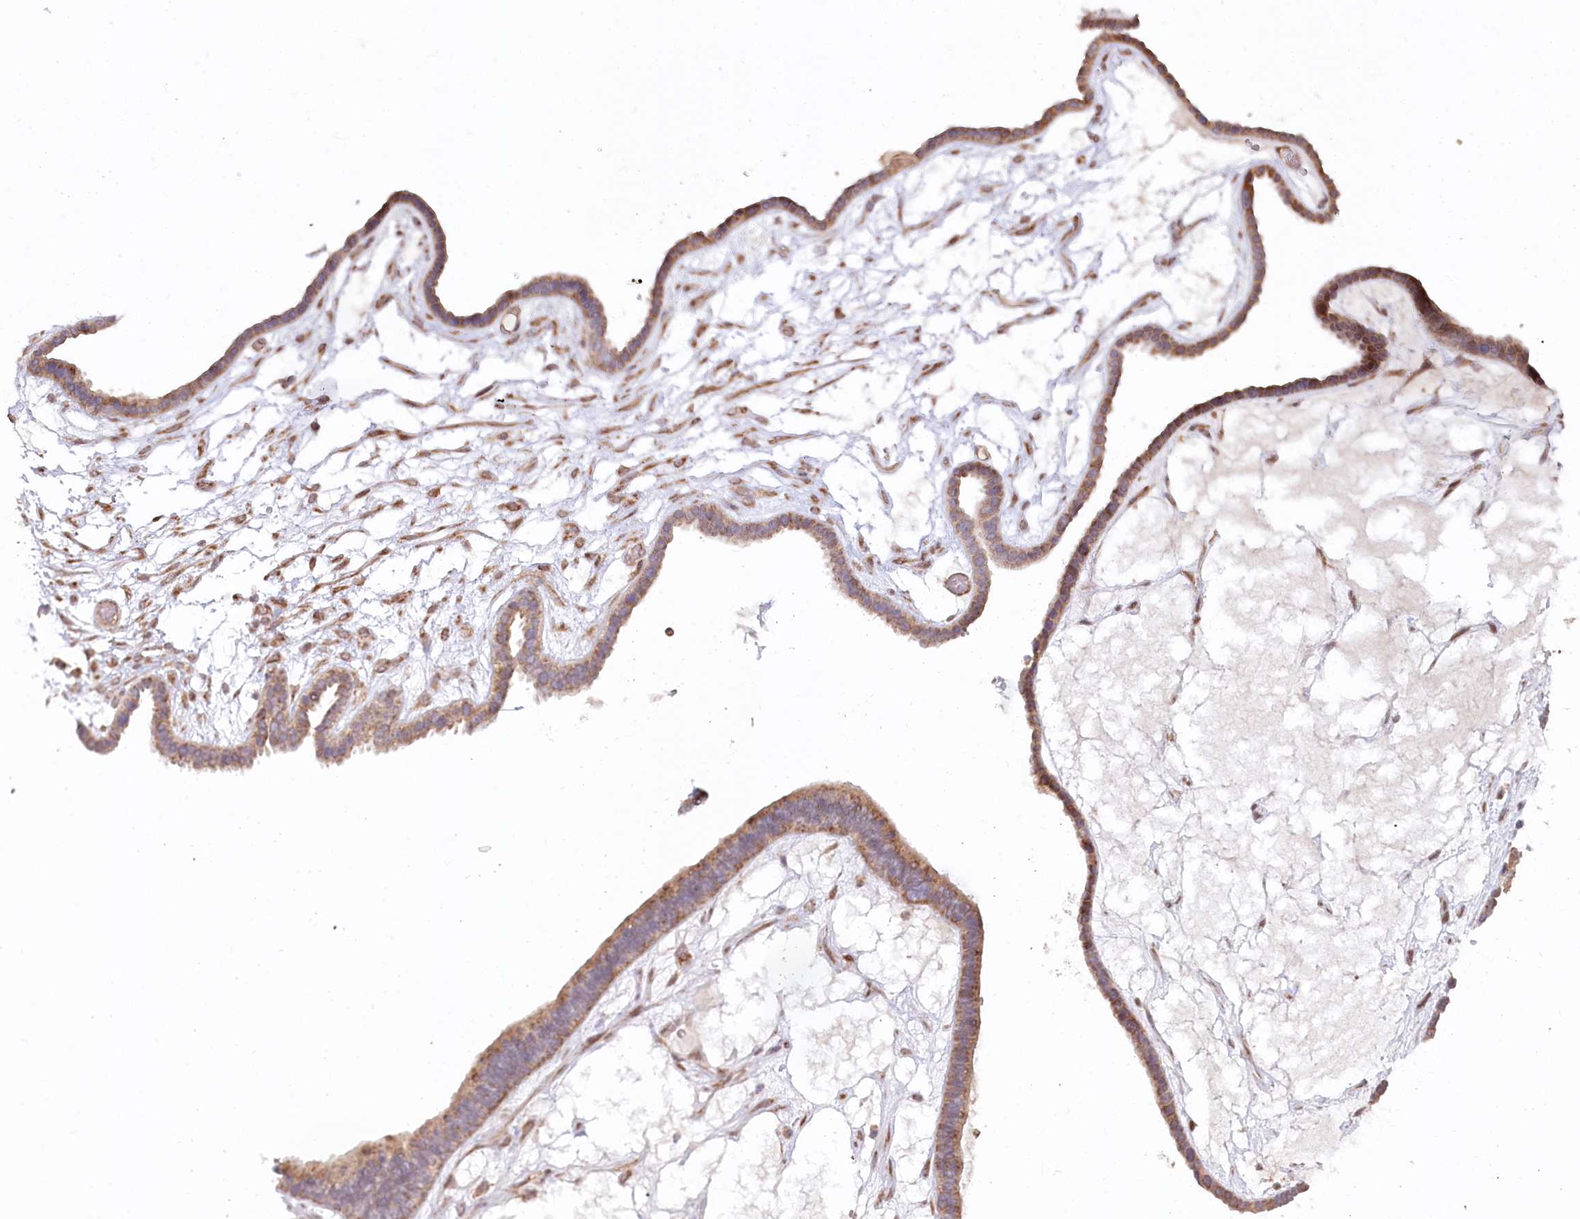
{"staining": {"intensity": "moderate", "quantity": ">75%", "location": "cytoplasmic/membranous"}, "tissue": "ovarian cancer", "cell_type": "Tumor cells", "image_type": "cancer", "snomed": [{"axis": "morphology", "description": "Cystadenocarcinoma, serous, NOS"}, {"axis": "topography", "description": "Ovary"}], "caption": "Protein staining by immunohistochemistry shows moderate cytoplasmic/membranous positivity in about >75% of tumor cells in ovarian cancer (serous cystadenocarcinoma).", "gene": "CEP70", "patient": {"sex": "female", "age": 56}}